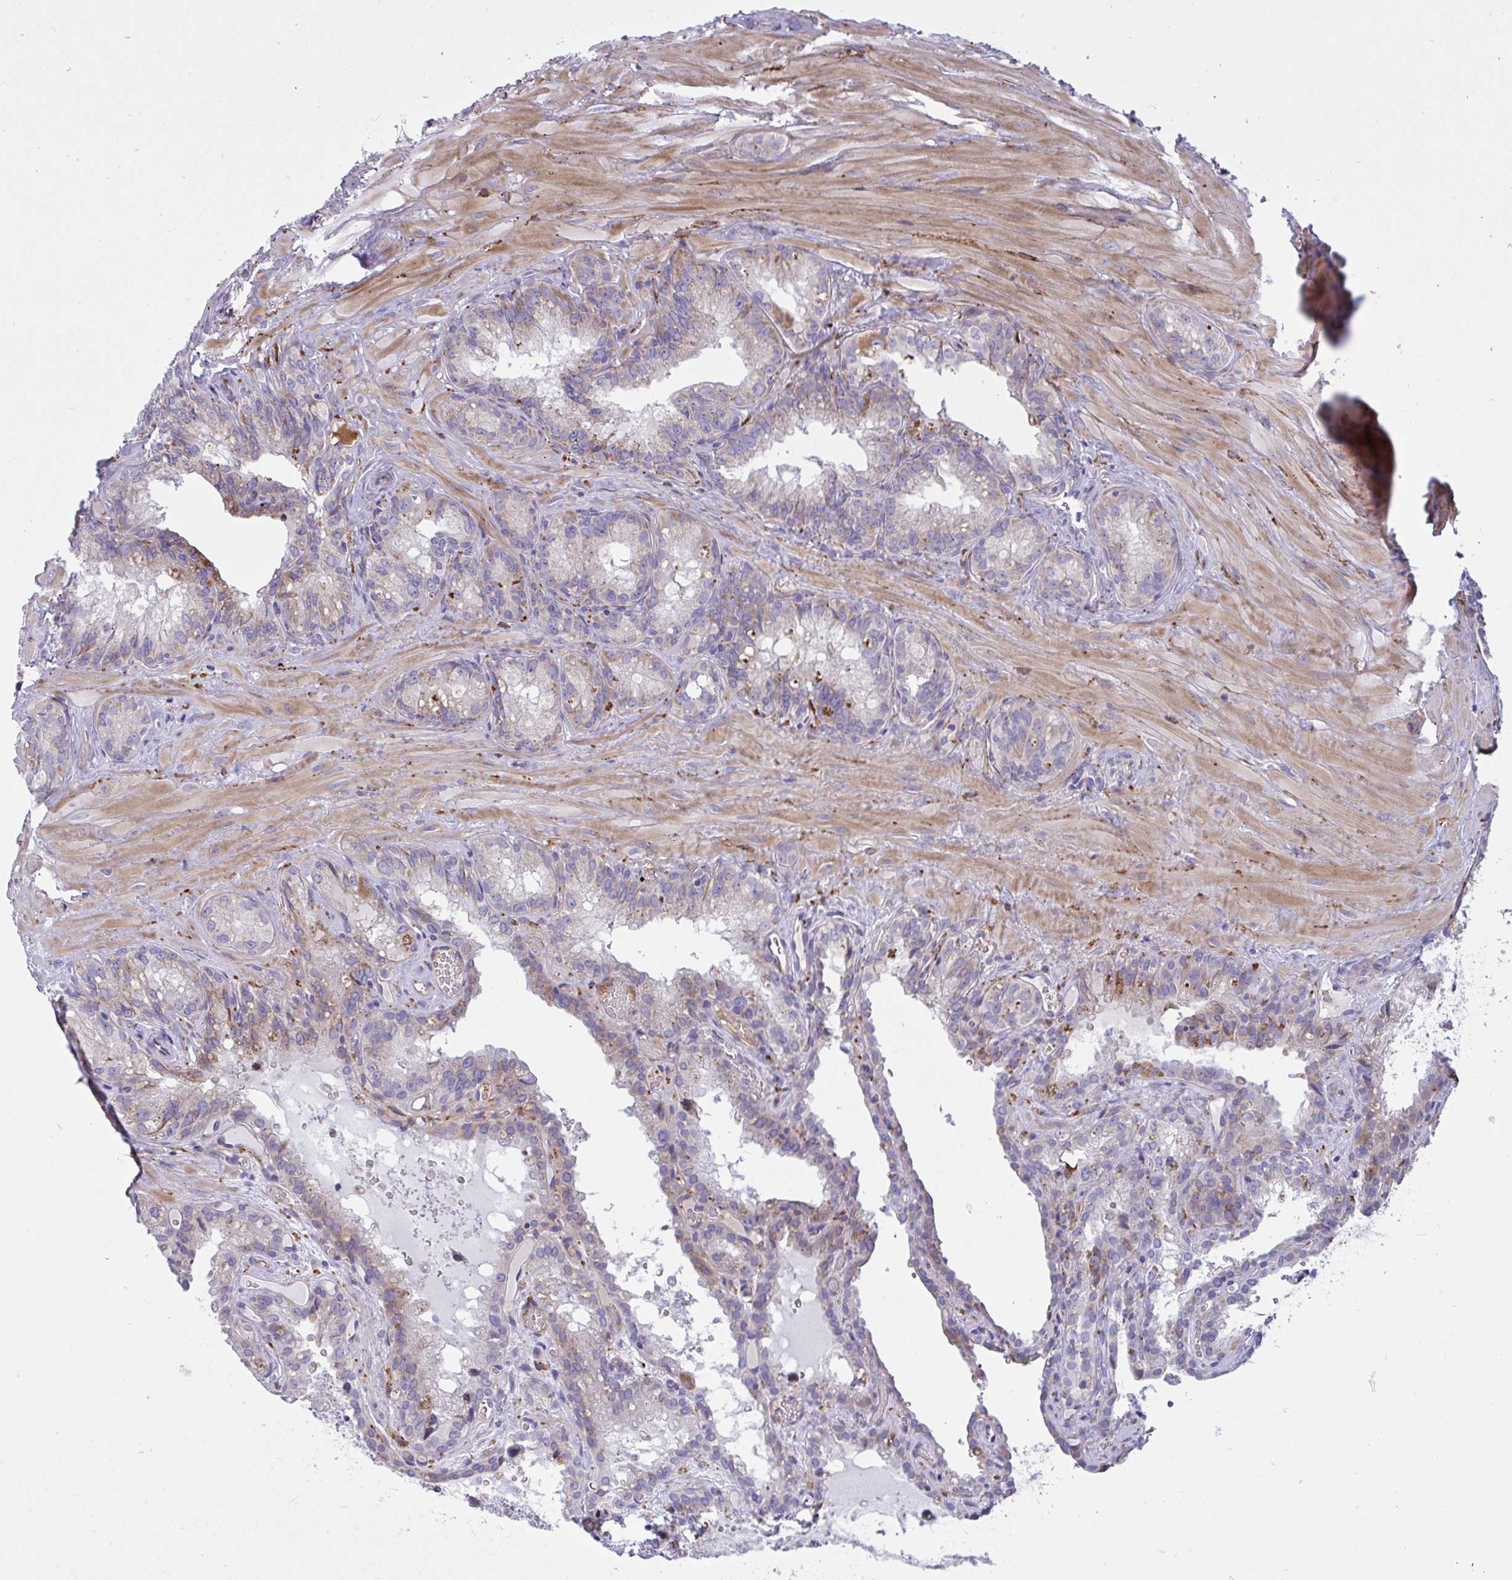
{"staining": {"intensity": "weak", "quantity": "25%-75%", "location": "cytoplasmic/membranous"}, "tissue": "seminal vesicle", "cell_type": "Glandular cells", "image_type": "normal", "snomed": [{"axis": "morphology", "description": "Normal tissue, NOS"}, {"axis": "topography", "description": "Seminal veicle"}], "caption": "Immunohistochemistry (IHC) image of unremarkable seminal vesicle stained for a protein (brown), which demonstrates low levels of weak cytoplasmic/membranous staining in about 25%-75% of glandular cells.", "gene": "NTN1", "patient": {"sex": "male", "age": 47}}